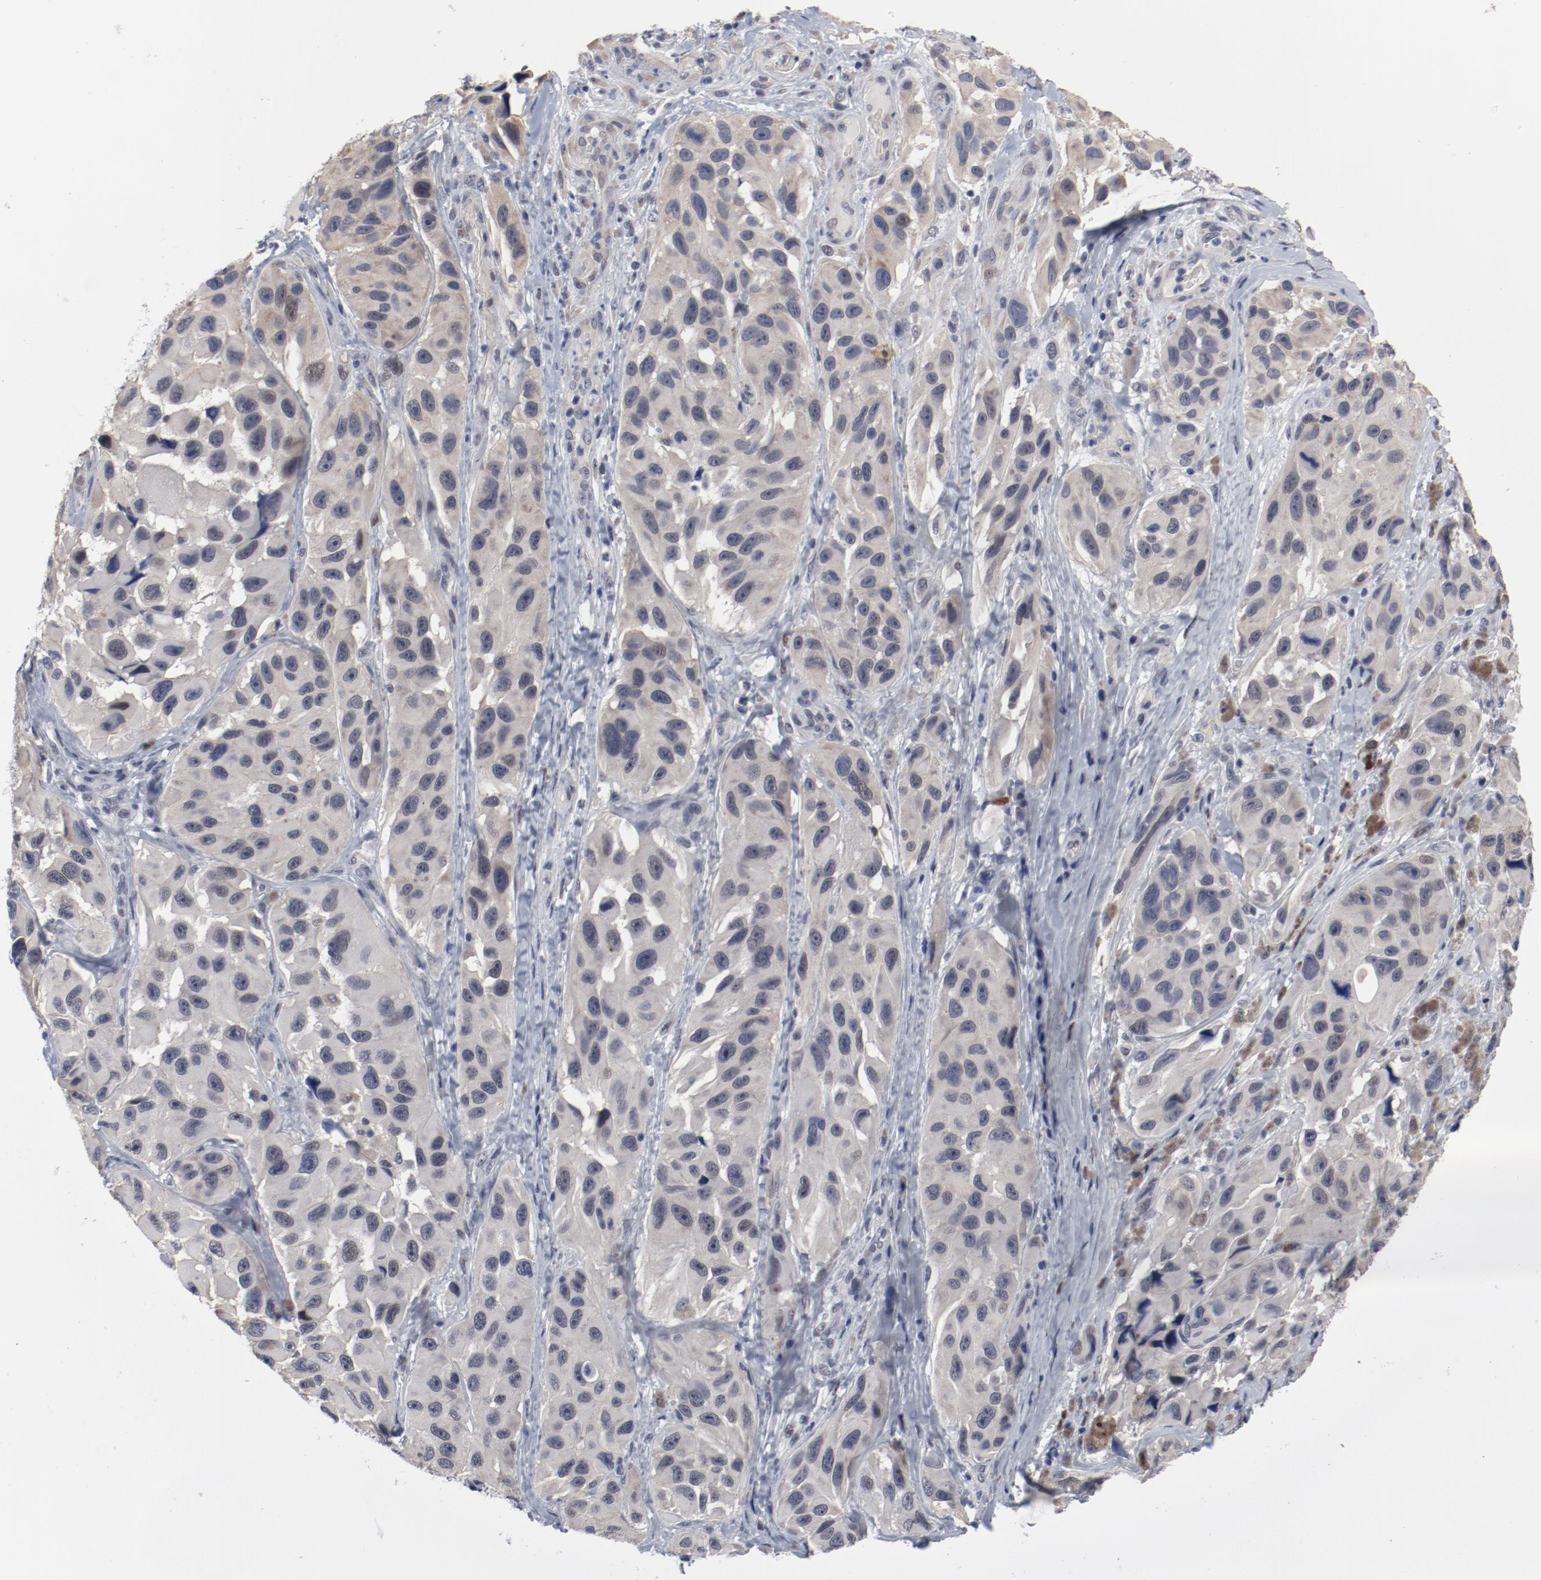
{"staining": {"intensity": "negative", "quantity": "none", "location": "none"}, "tissue": "melanoma", "cell_type": "Tumor cells", "image_type": "cancer", "snomed": [{"axis": "morphology", "description": "Malignant melanoma, NOS"}, {"axis": "topography", "description": "Skin"}], "caption": "This is an immunohistochemistry photomicrograph of human malignant melanoma. There is no staining in tumor cells.", "gene": "ANKLE2", "patient": {"sex": "female", "age": 73}}